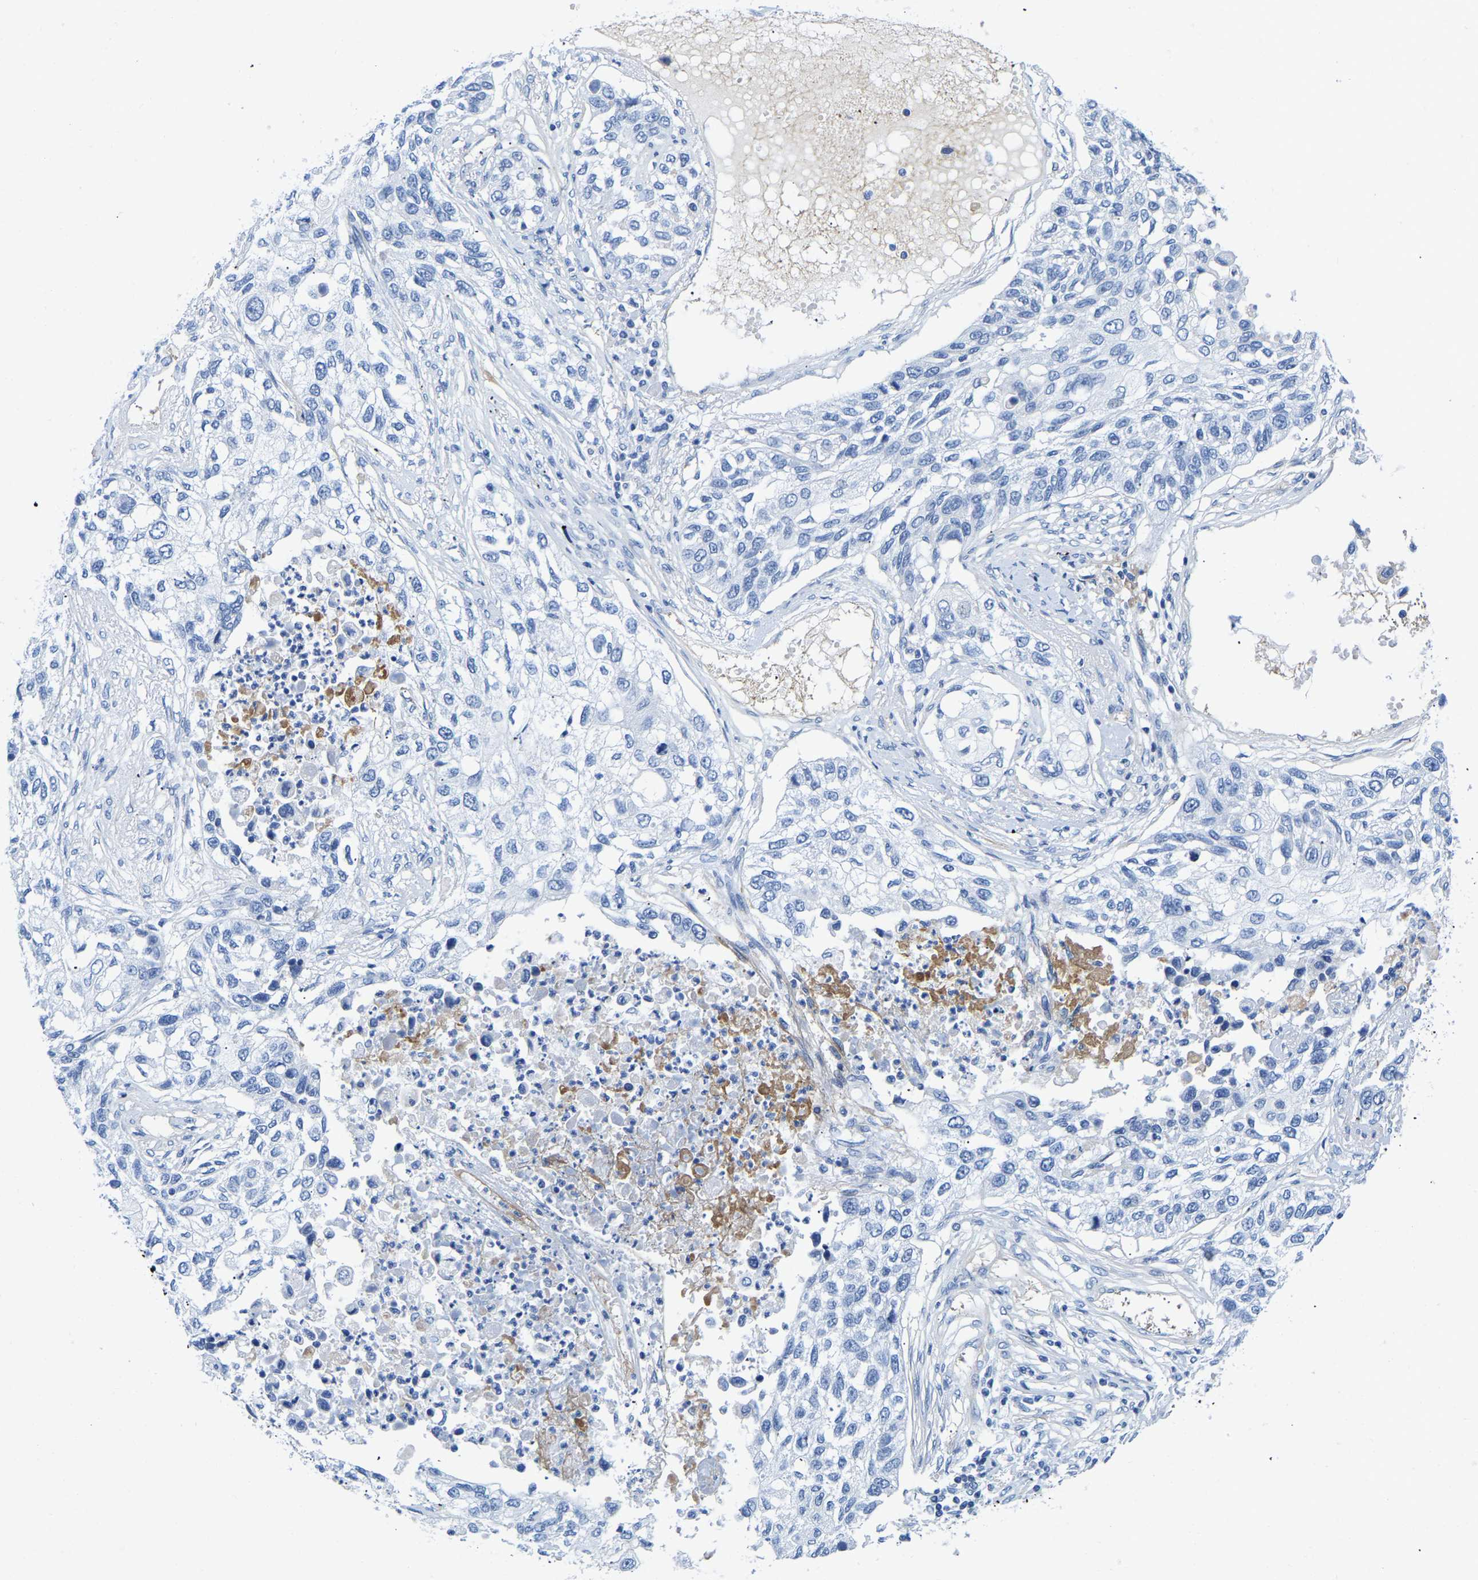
{"staining": {"intensity": "negative", "quantity": "none", "location": "none"}, "tissue": "lung cancer", "cell_type": "Tumor cells", "image_type": "cancer", "snomed": [{"axis": "morphology", "description": "Squamous cell carcinoma, NOS"}, {"axis": "topography", "description": "Lung"}], "caption": "A photomicrograph of human lung squamous cell carcinoma is negative for staining in tumor cells. (DAB immunohistochemistry (IHC) visualized using brightfield microscopy, high magnification).", "gene": "UPK3A", "patient": {"sex": "male", "age": 71}}